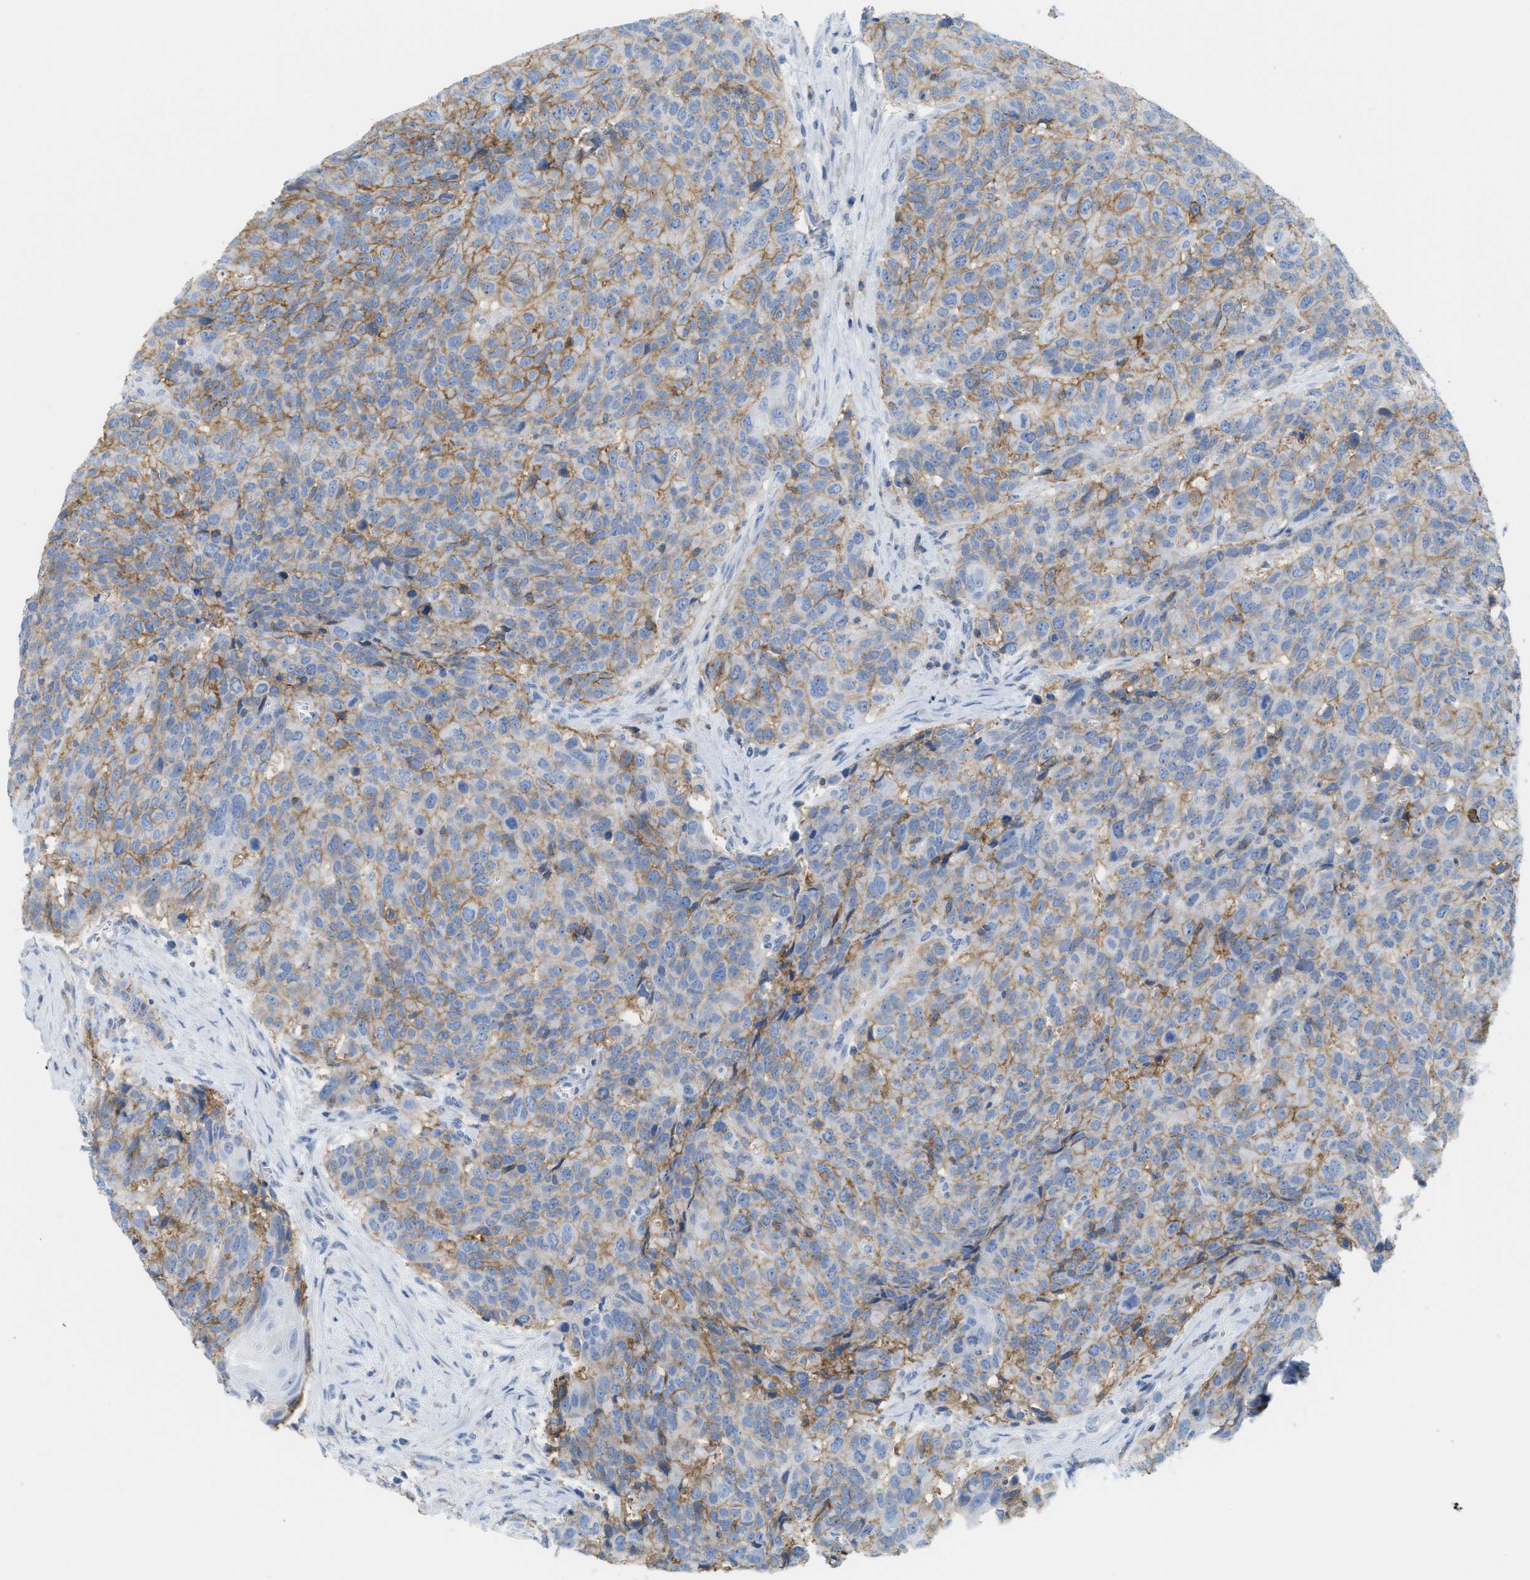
{"staining": {"intensity": "moderate", "quantity": "25%-75%", "location": "cytoplasmic/membranous"}, "tissue": "head and neck cancer", "cell_type": "Tumor cells", "image_type": "cancer", "snomed": [{"axis": "morphology", "description": "Squamous cell carcinoma, NOS"}, {"axis": "topography", "description": "Head-Neck"}], "caption": "A histopathology image showing moderate cytoplasmic/membranous staining in approximately 25%-75% of tumor cells in head and neck squamous cell carcinoma, as visualized by brown immunohistochemical staining.", "gene": "SLC3A2", "patient": {"sex": "male", "age": 66}}